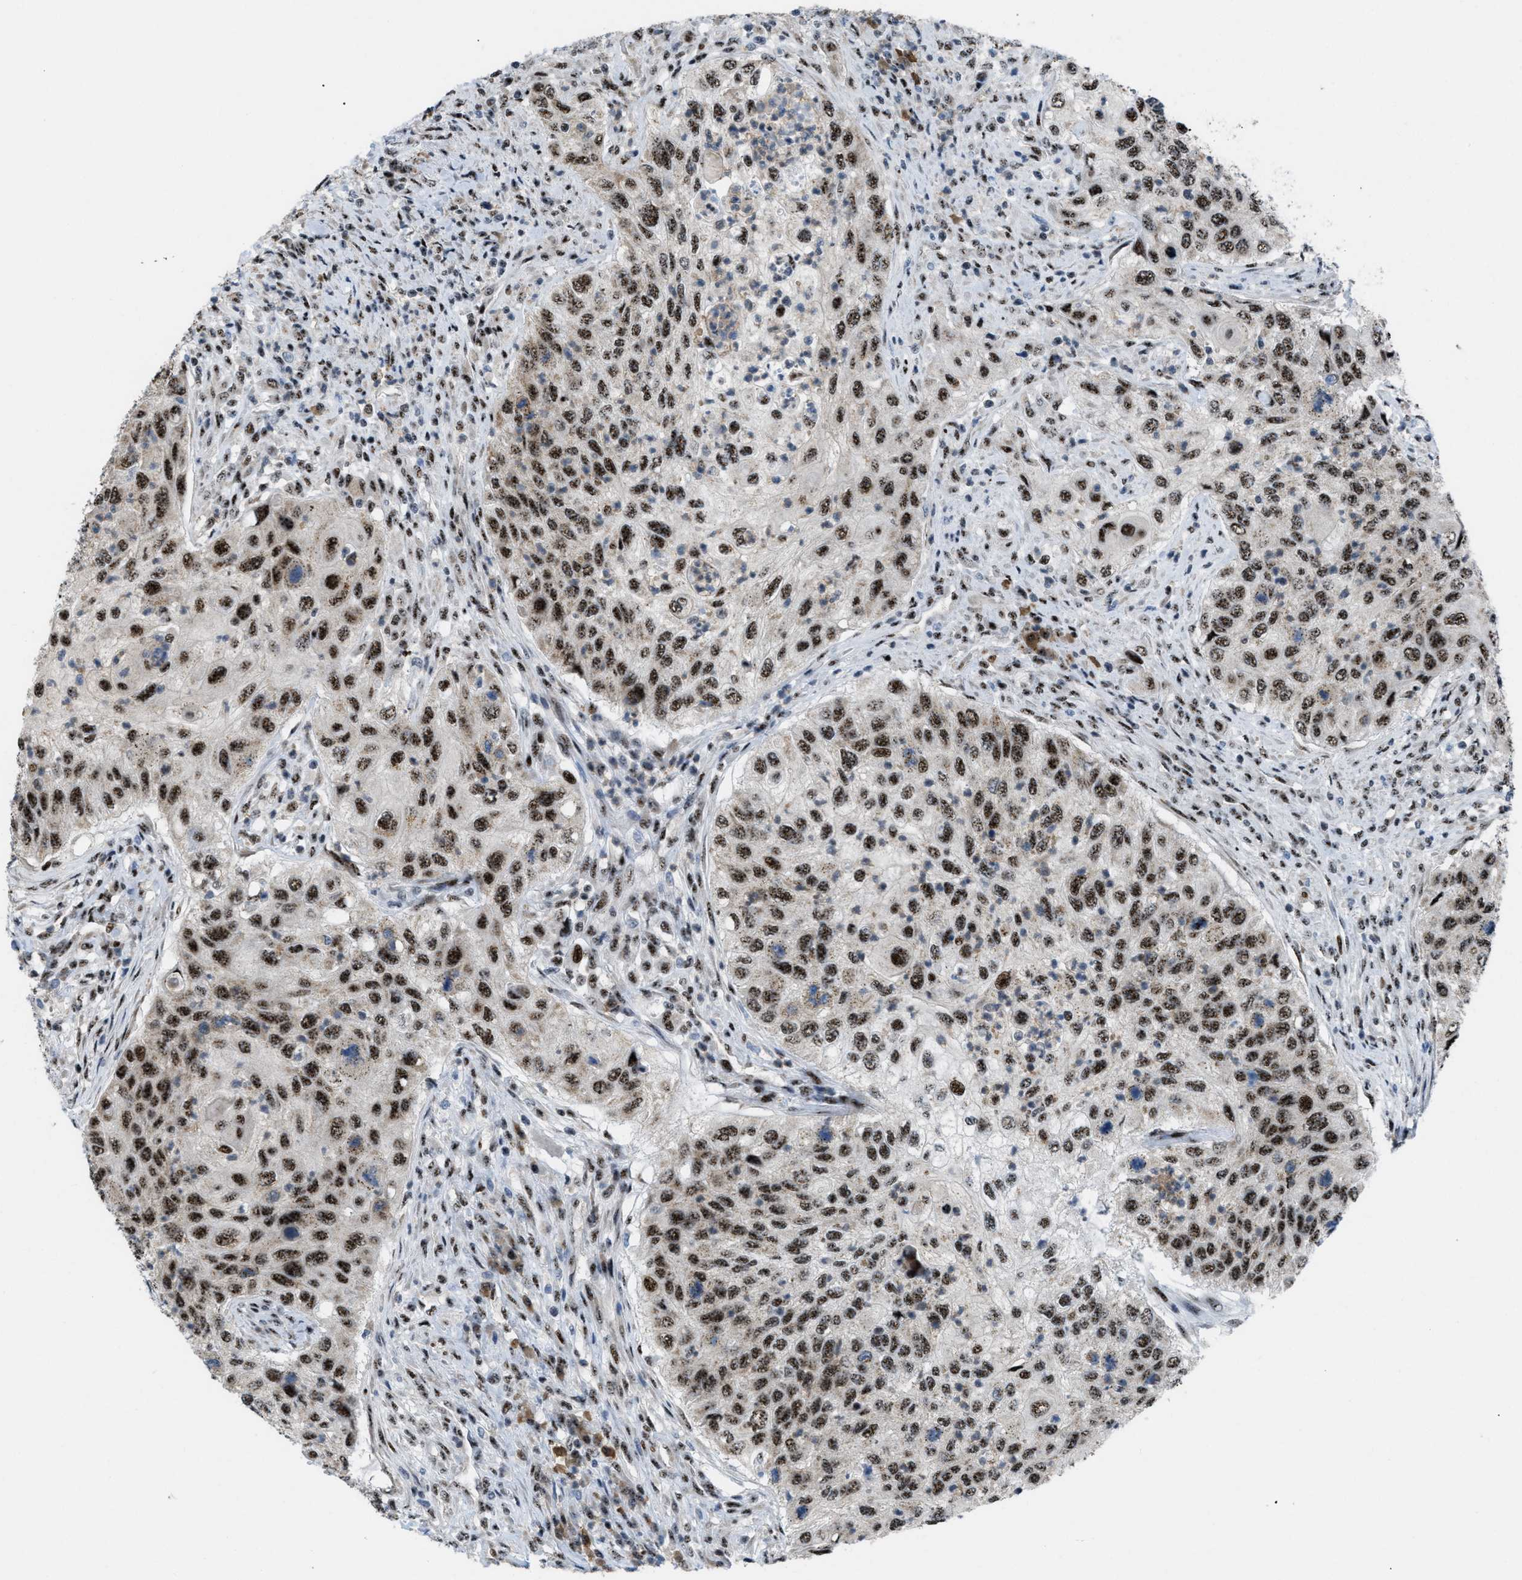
{"staining": {"intensity": "strong", "quantity": ">75%", "location": "nuclear"}, "tissue": "urothelial cancer", "cell_type": "Tumor cells", "image_type": "cancer", "snomed": [{"axis": "morphology", "description": "Urothelial carcinoma, High grade"}, {"axis": "topography", "description": "Urinary bladder"}], "caption": "Urothelial carcinoma (high-grade) tissue demonstrates strong nuclear staining in approximately >75% of tumor cells, visualized by immunohistochemistry.", "gene": "CDR2", "patient": {"sex": "female", "age": 60}}